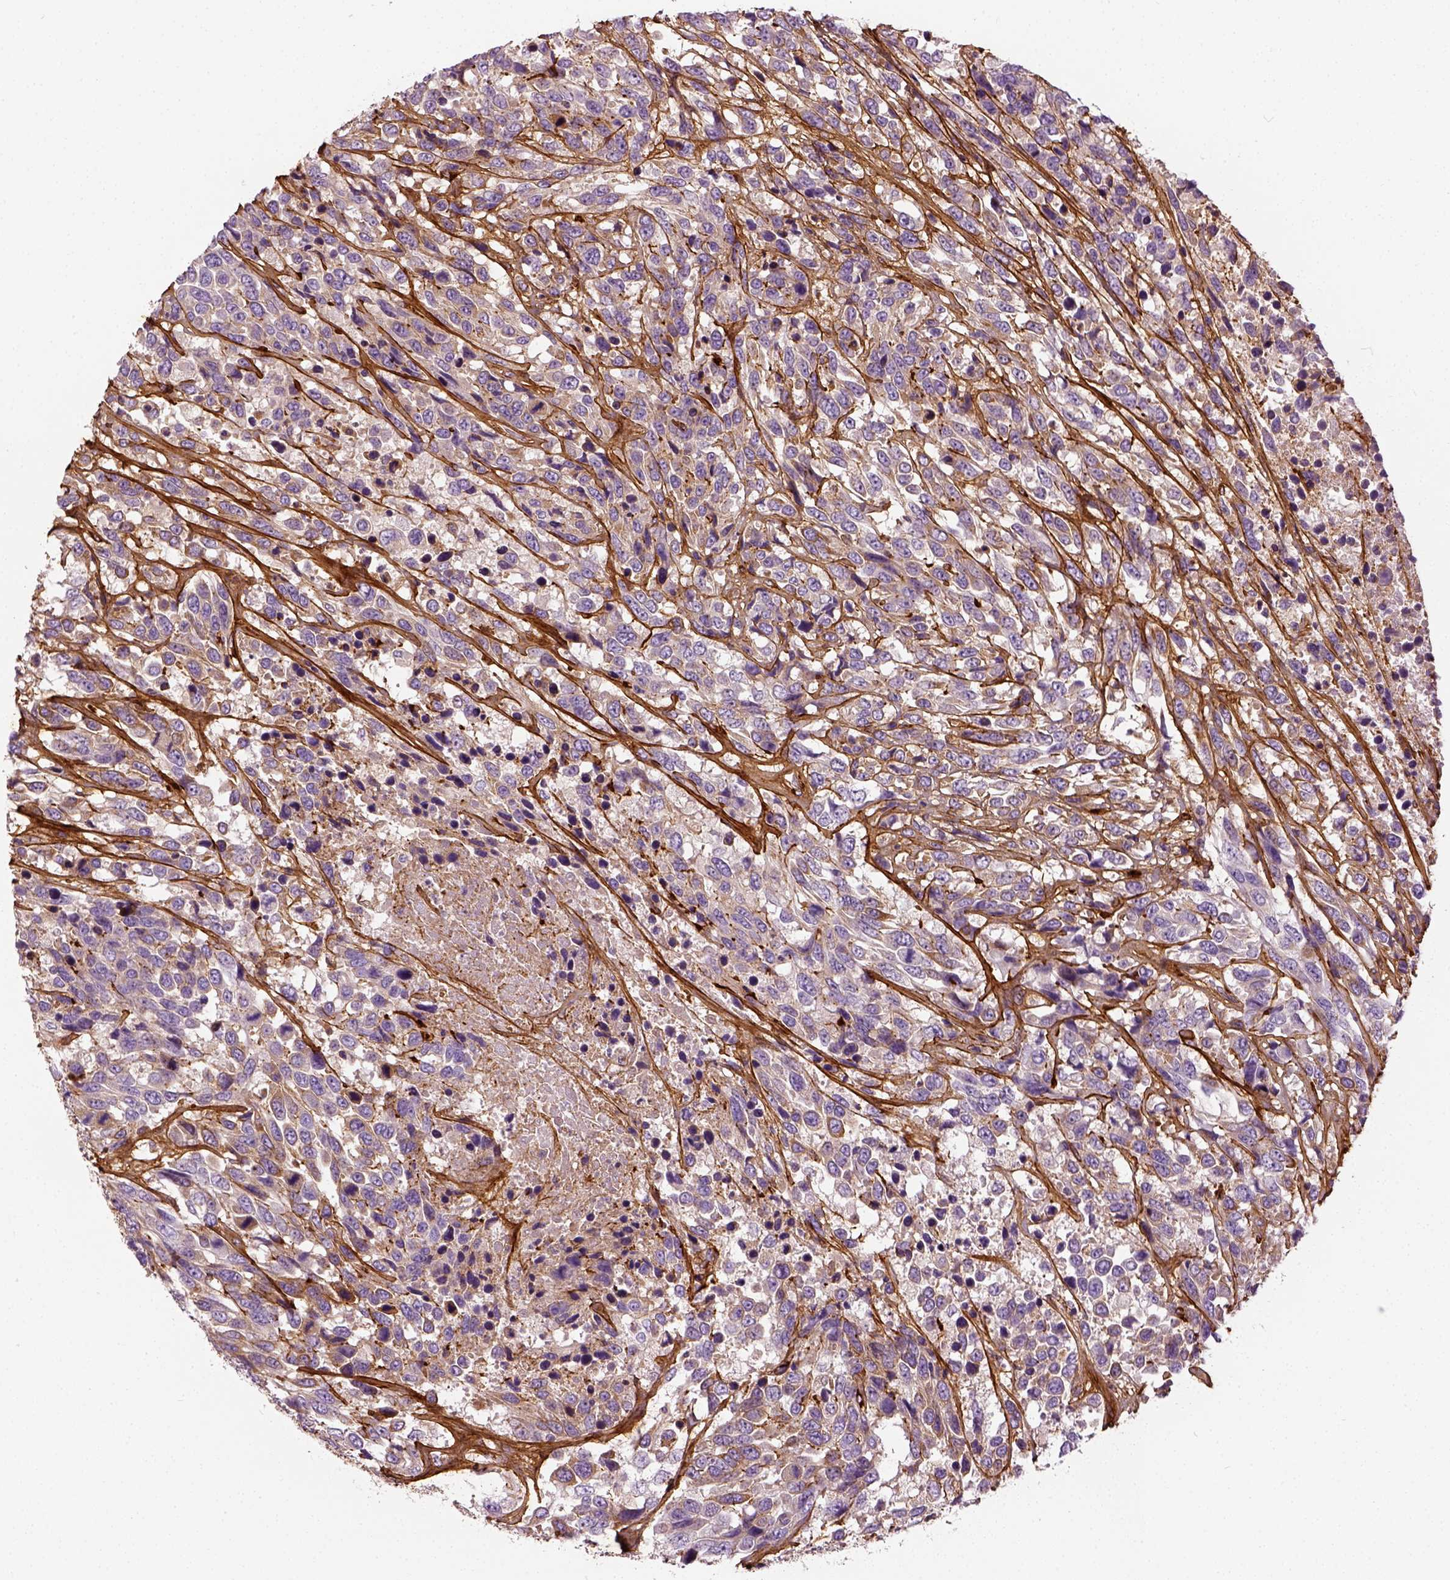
{"staining": {"intensity": "weak", "quantity": "25%-75%", "location": "cytoplasmic/membranous"}, "tissue": "urothelial cancer", "cell_type": "Tumor cells", "image_type": "cancer", "snomed": [{"axis": "morphology", "description": "Urothelial carcinoma, High grade"}, {"axis": "topography", "description": "Urinary bladder"}], "caption": "High-grade urothelial carcinoma tissue reveals weak cytoplasmic/membranous staining in approximately 25%-75% of tumor cells, visualized by immunohistochemistry.", "gene": "COL6A2", "patient": {"sex": "female", "age": 70}}